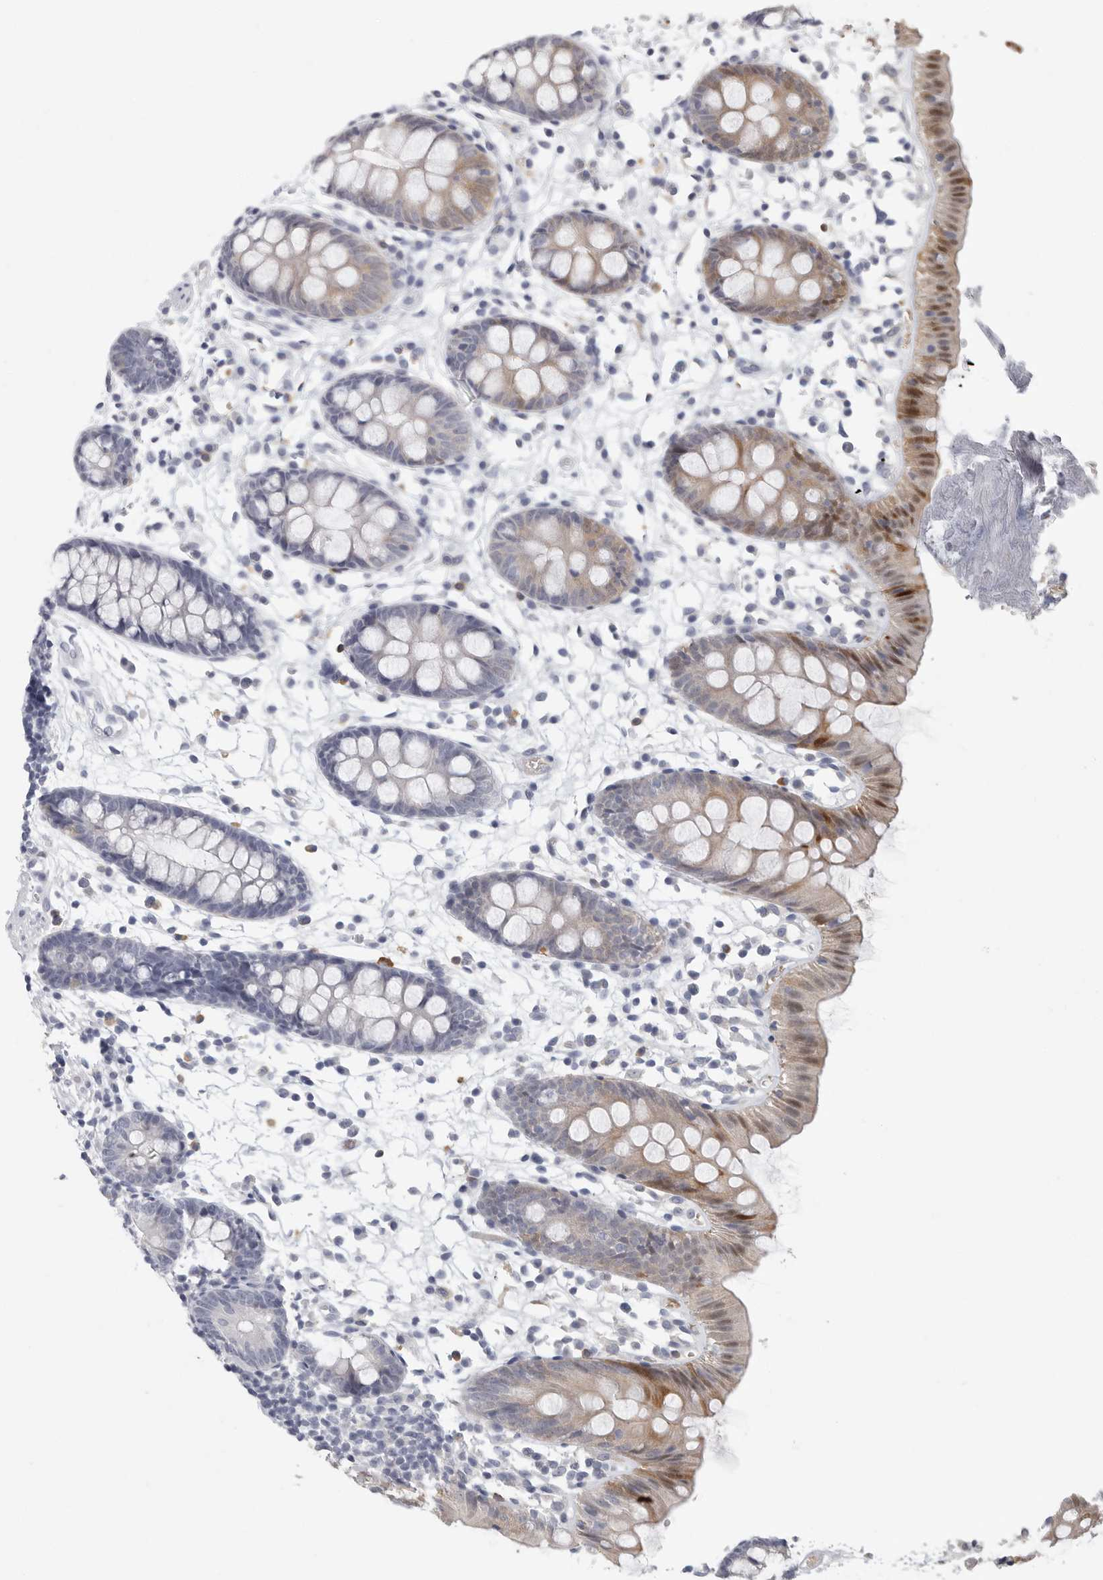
{"staining": {"intensity": "negative", "quantity": "none", "location": "none"}, "tissue": "colon", "cell_type": "Endothelial cells", "image_type": "normal", "snomed": [{"axis": "morphology", "description": "Normal tissue, NOS"}, {"axis": "topography", "description": "Colon"}], "caption": "There is no significant positivity in endothelial cells of colon. (Brightfield microscopy of DAB (3,3'-diaminobenzidine) immunohistochemistry at high magnification).", "gene": "DNAJC11", "patient": {"sex": "male", "age": 56}}